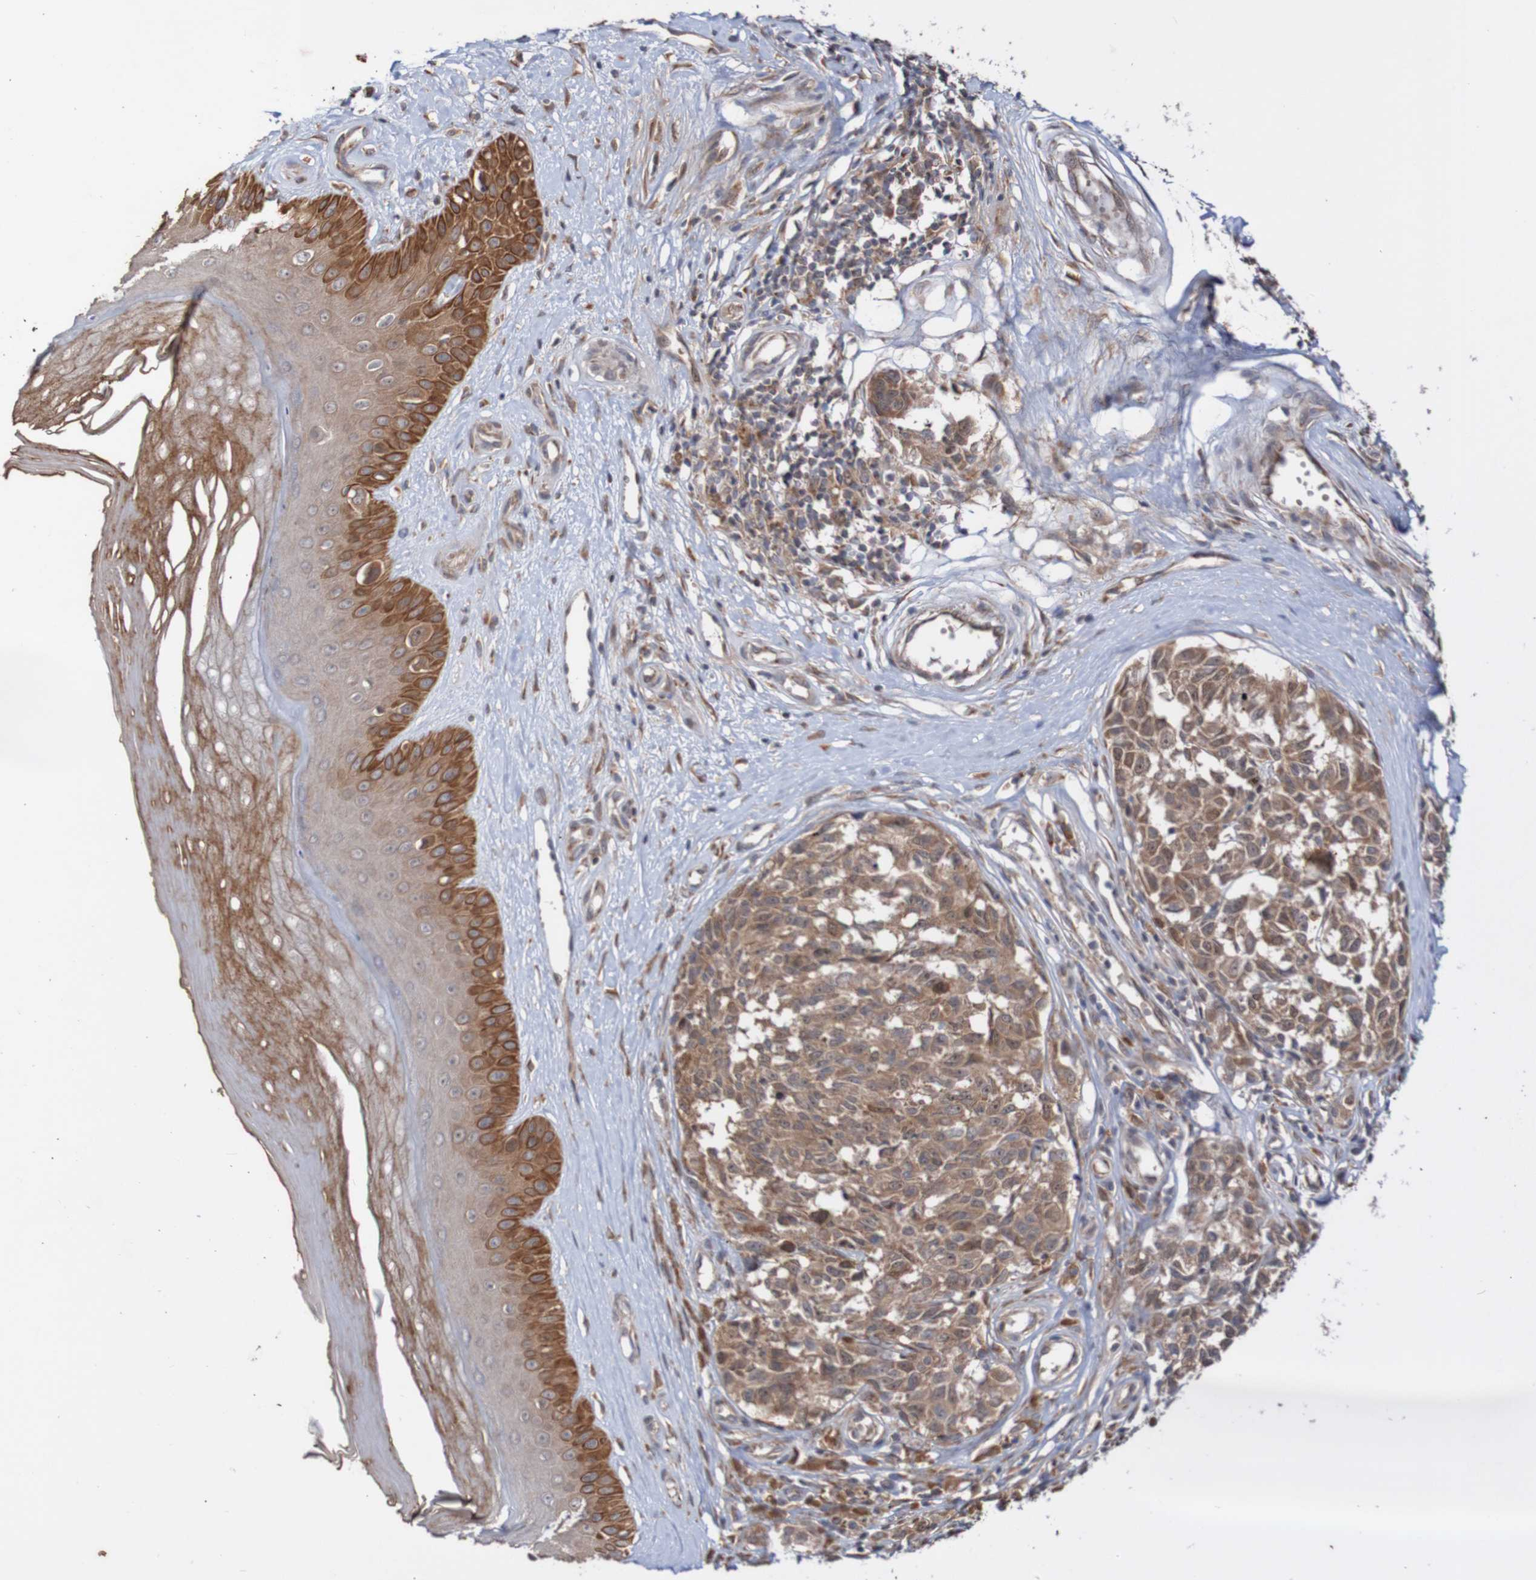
{"staining": {"intensity": "moderate", "quantity": ">75%", "location": "cytoplasmic/membranous"}, "tissue": "melanoma", "cell_type": "Tumor cells", "image_type": "cancer", "snomed": [{"axis": "morphology", "description": "Malignant melanoma, NOS"}, {"axis": "topography", "description": "Skin"}], "caption": "High-magnification brightfield microscopy of melanoma stained with DAB (3,3'-diaminobenzidine) (brown) and counterstained with hematoxylin (blue). tumor cells exhibit moderate cytoplasmic/membranous positivity is appreciated in about>75% of cells. The staining is performed using DAB brown chromogen to label protein expression. The nuclei are counter-stained blue using hematoxylin.", "gene": "PHPT1", "patient": {"sex": "female", "age": 64}}